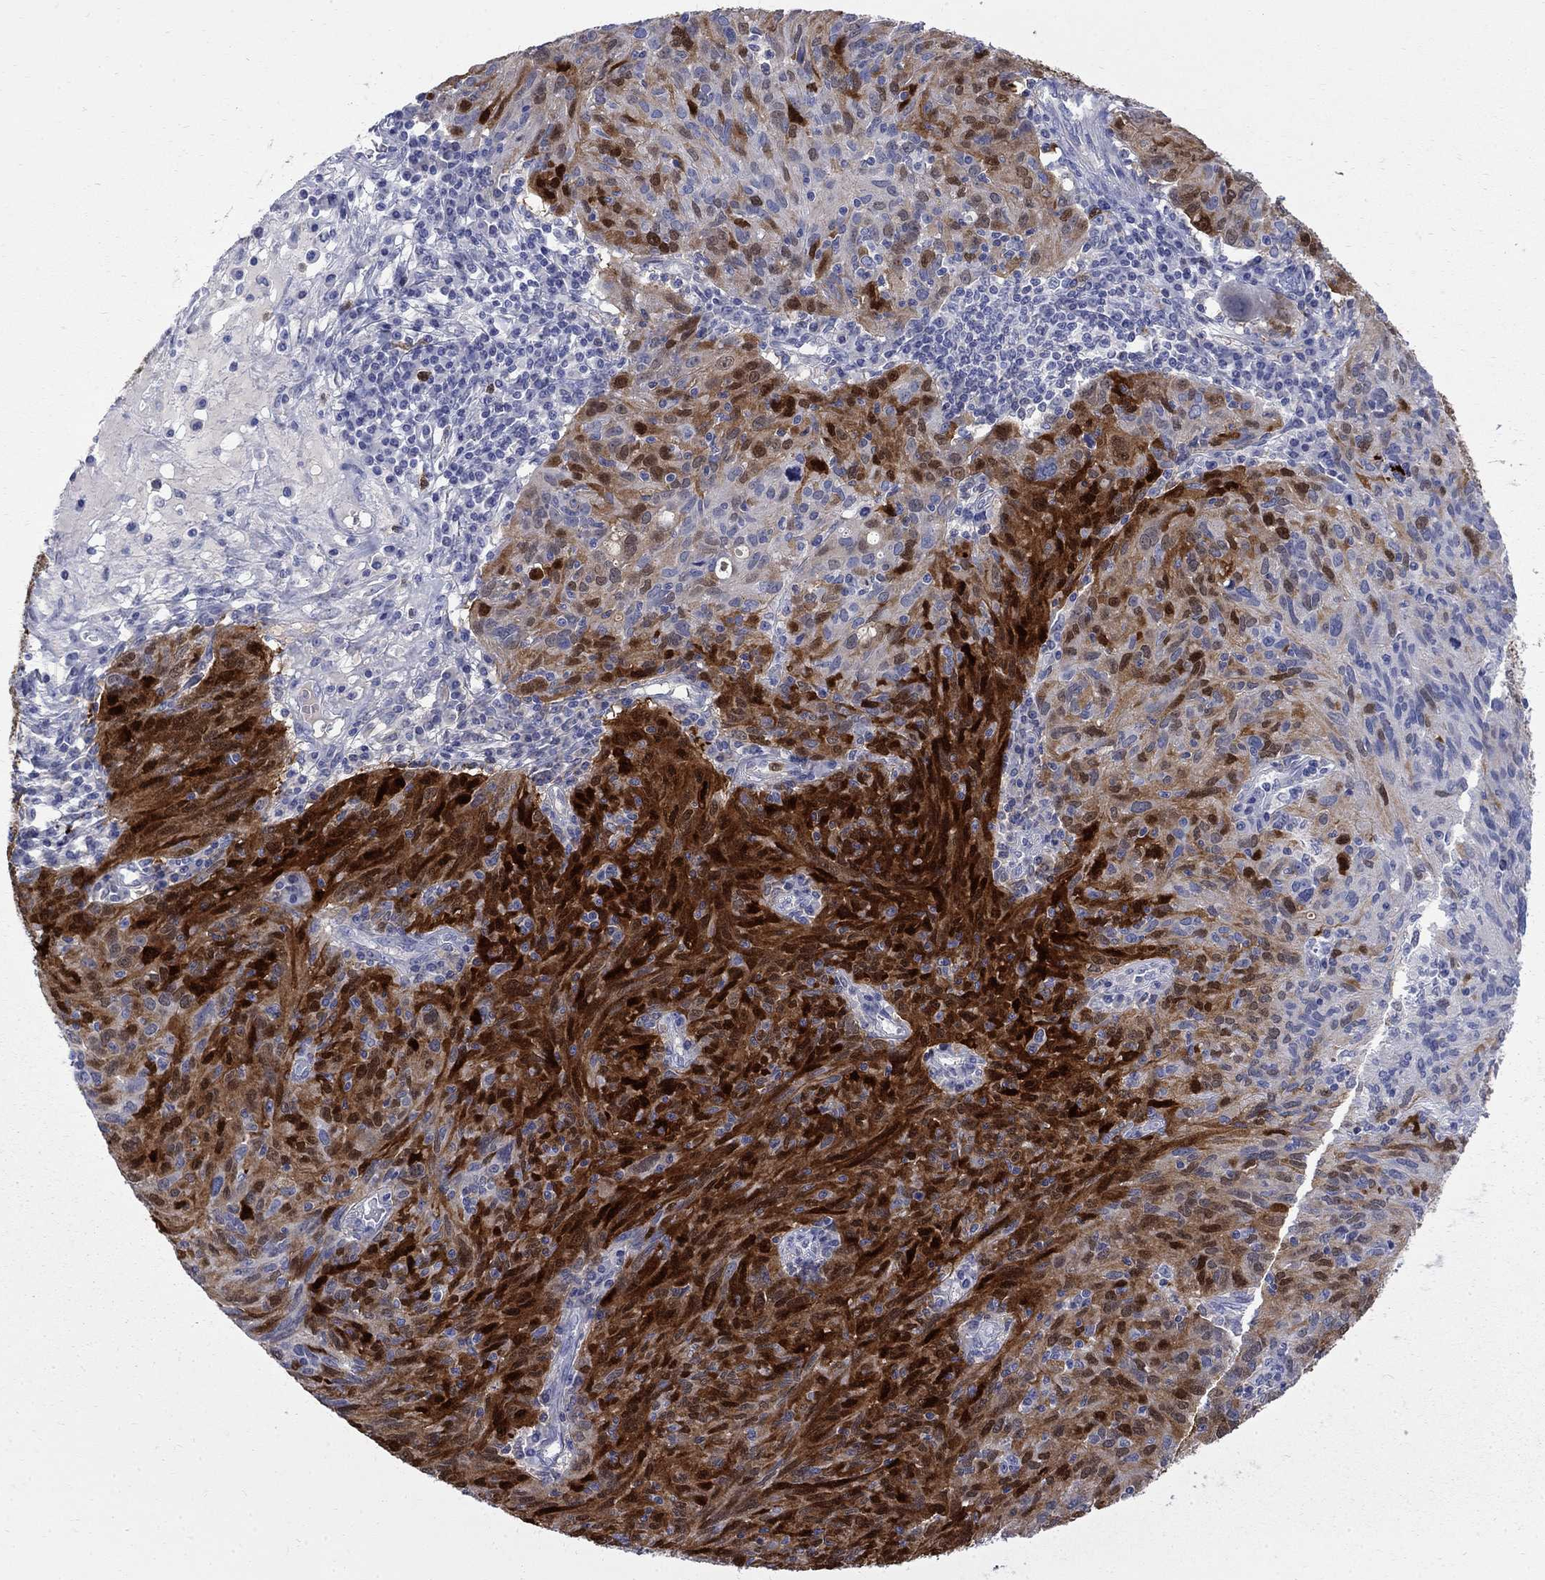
{"staining": {"intensity": "strong", "quantity": "25%-75%", "location": "cytoplasmic/membranous,nuclear"}, "tissue": "ovarian cancer", "cell_type": "Tumor cells", "image_type": "cancer", "snomed": [{"axis": "morphology", "description": "Carcinoma, endometroid"}, {"axis": "topography", "description": "Ovary"}], "caption": "Approximately 25%-75% of tumor cells in ovarian cancer (endometroid carcinoma) reveal strong cytoplasmic/membranous and nuclear protein staining as visualized by brown immunohistochemical staining.", "gene": "SERPINB2", "patient": {"sex": "female", "age": 50}}